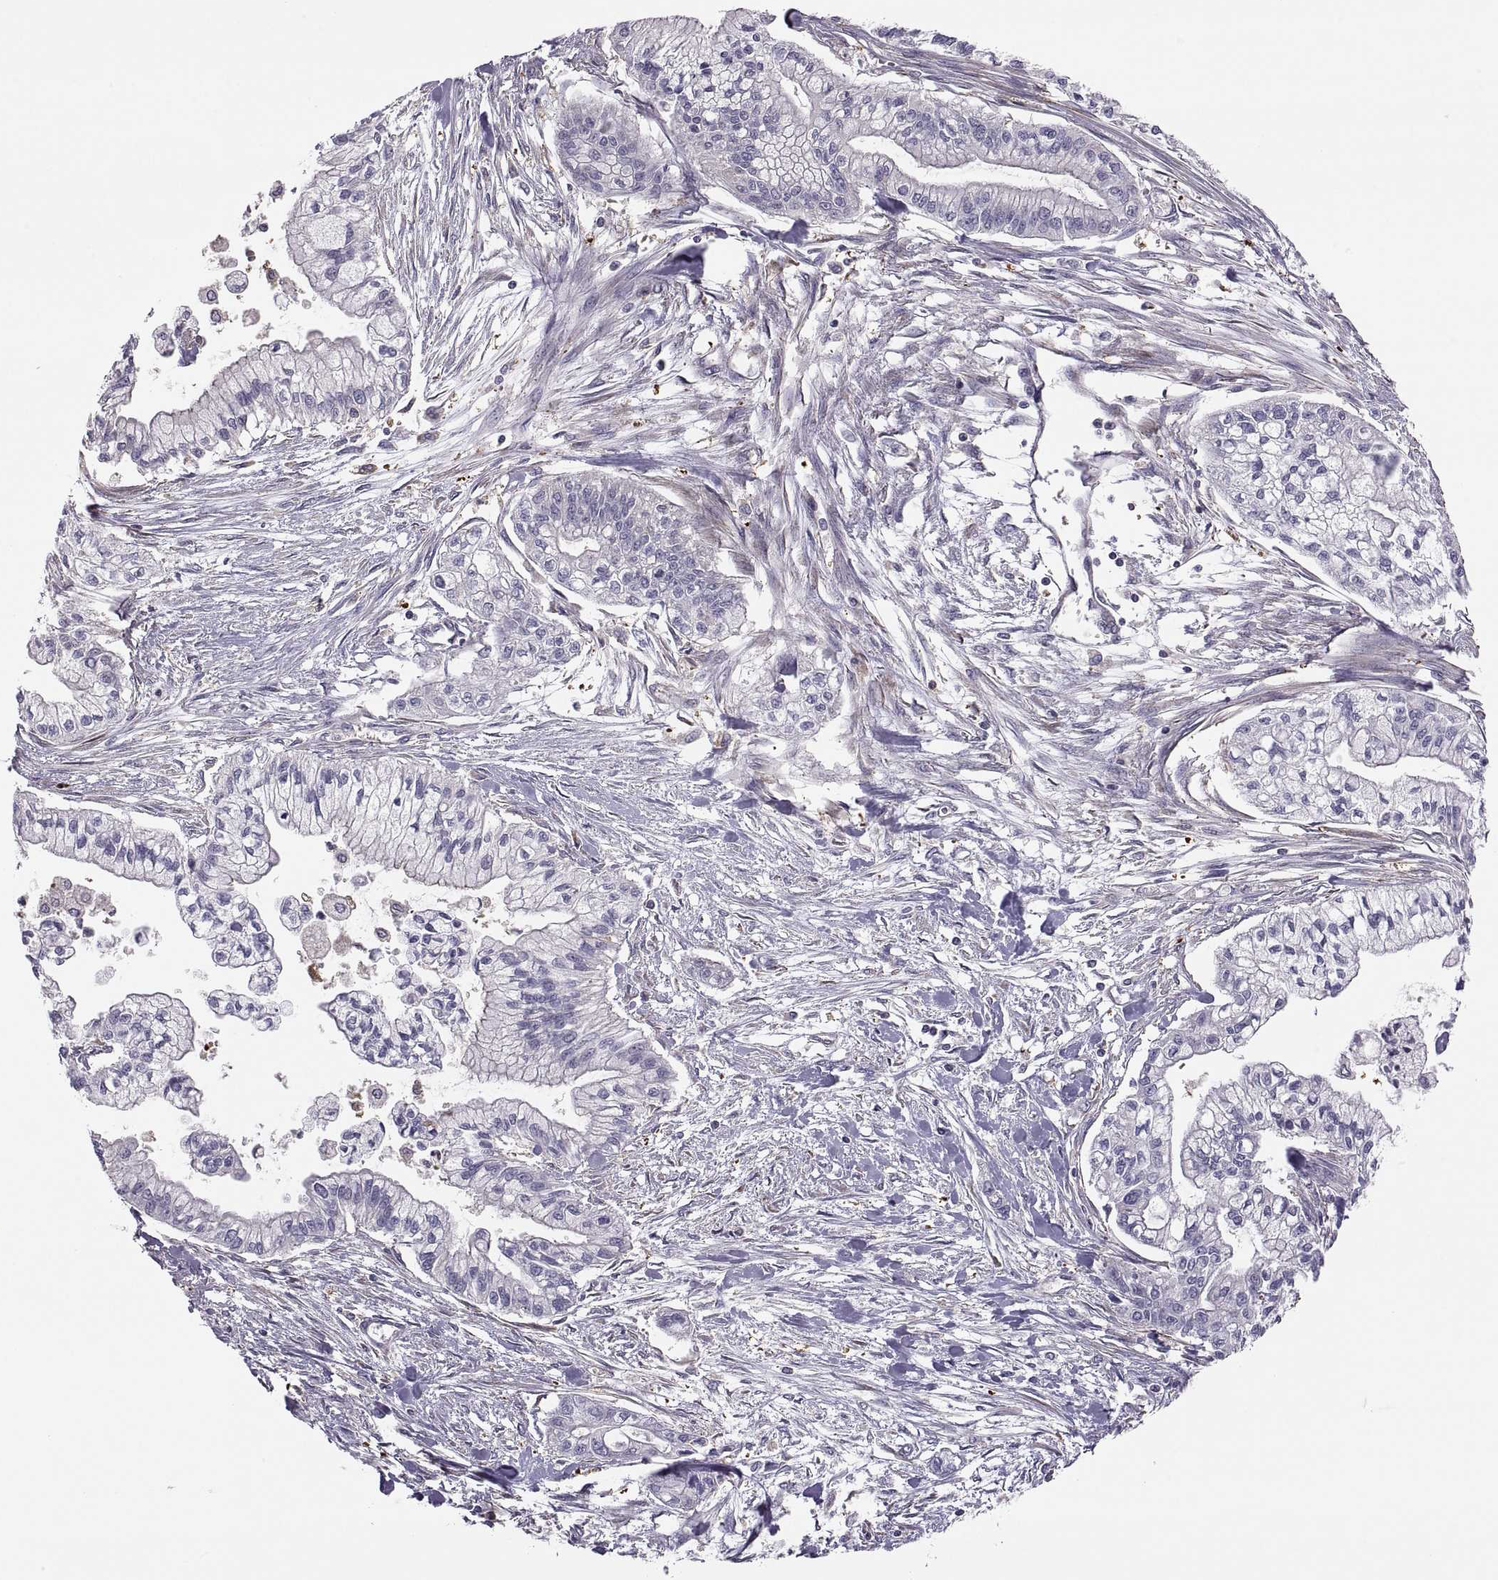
{"staining": {"intensity": "strong", "quantity": "<25%", "location": "cytoplasmic/membranous"}, "tissue": "pancreatic cancer", "cell_type": "Tumor cells", "image_type": "cancer", "snomed": [{"axis": "morphology", "description": "Adenocarcinoma, NOS"}, {"axis": "topography", "description": "Pancreas"}], "caption": "IHC of human adenocarcinoma (pancreatic) demonstrates medium levels of strong cytoplasmic/membranous expression in about <25% of tumor cells. (Brightfield microscopy of DAB IHC at high magnification).", "gene": "SPATA32", "patient": {"sex": "male", "age": 54}}